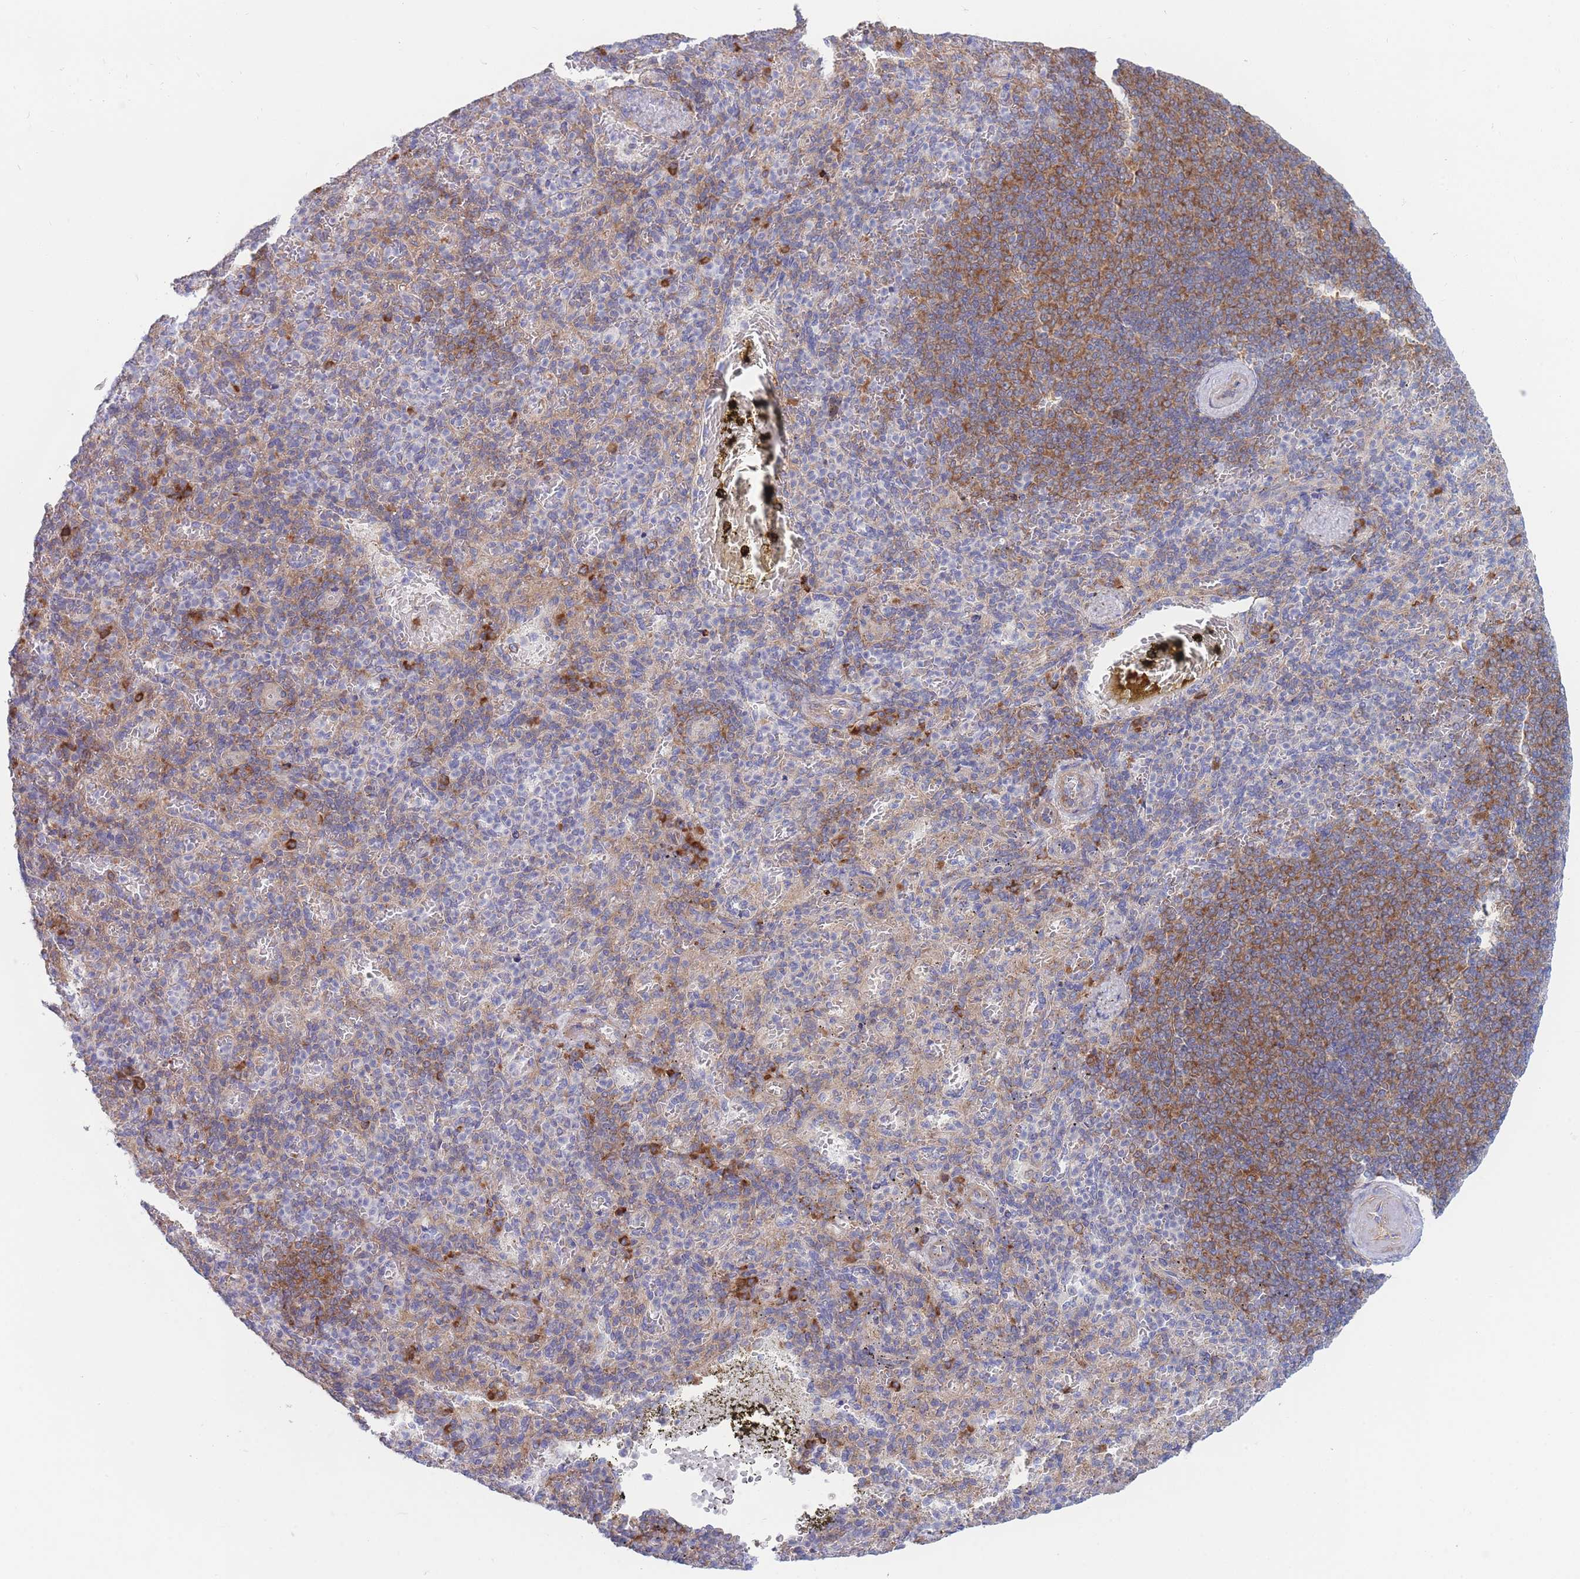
{"staining": {"intensity": "moderate", "quantity": "<25%", "location": "cytoplasmic/membranous"}, "tissue": "spleen", "cell_type": "Cells in red pulp", "image_type": "normal", "snomed": [{"axis": "morphology", "description": "Normal tissue, NOS"}, {"axis": "topography", "description": "Spleen"}], "caption": "Human spleen stained with a brown dye shows moderate cytoplasmic/membranous positive expression in about <25% of cells in red pulp.", "gene": "RPL8", "patient": {"sex": "female", "age": 74}}